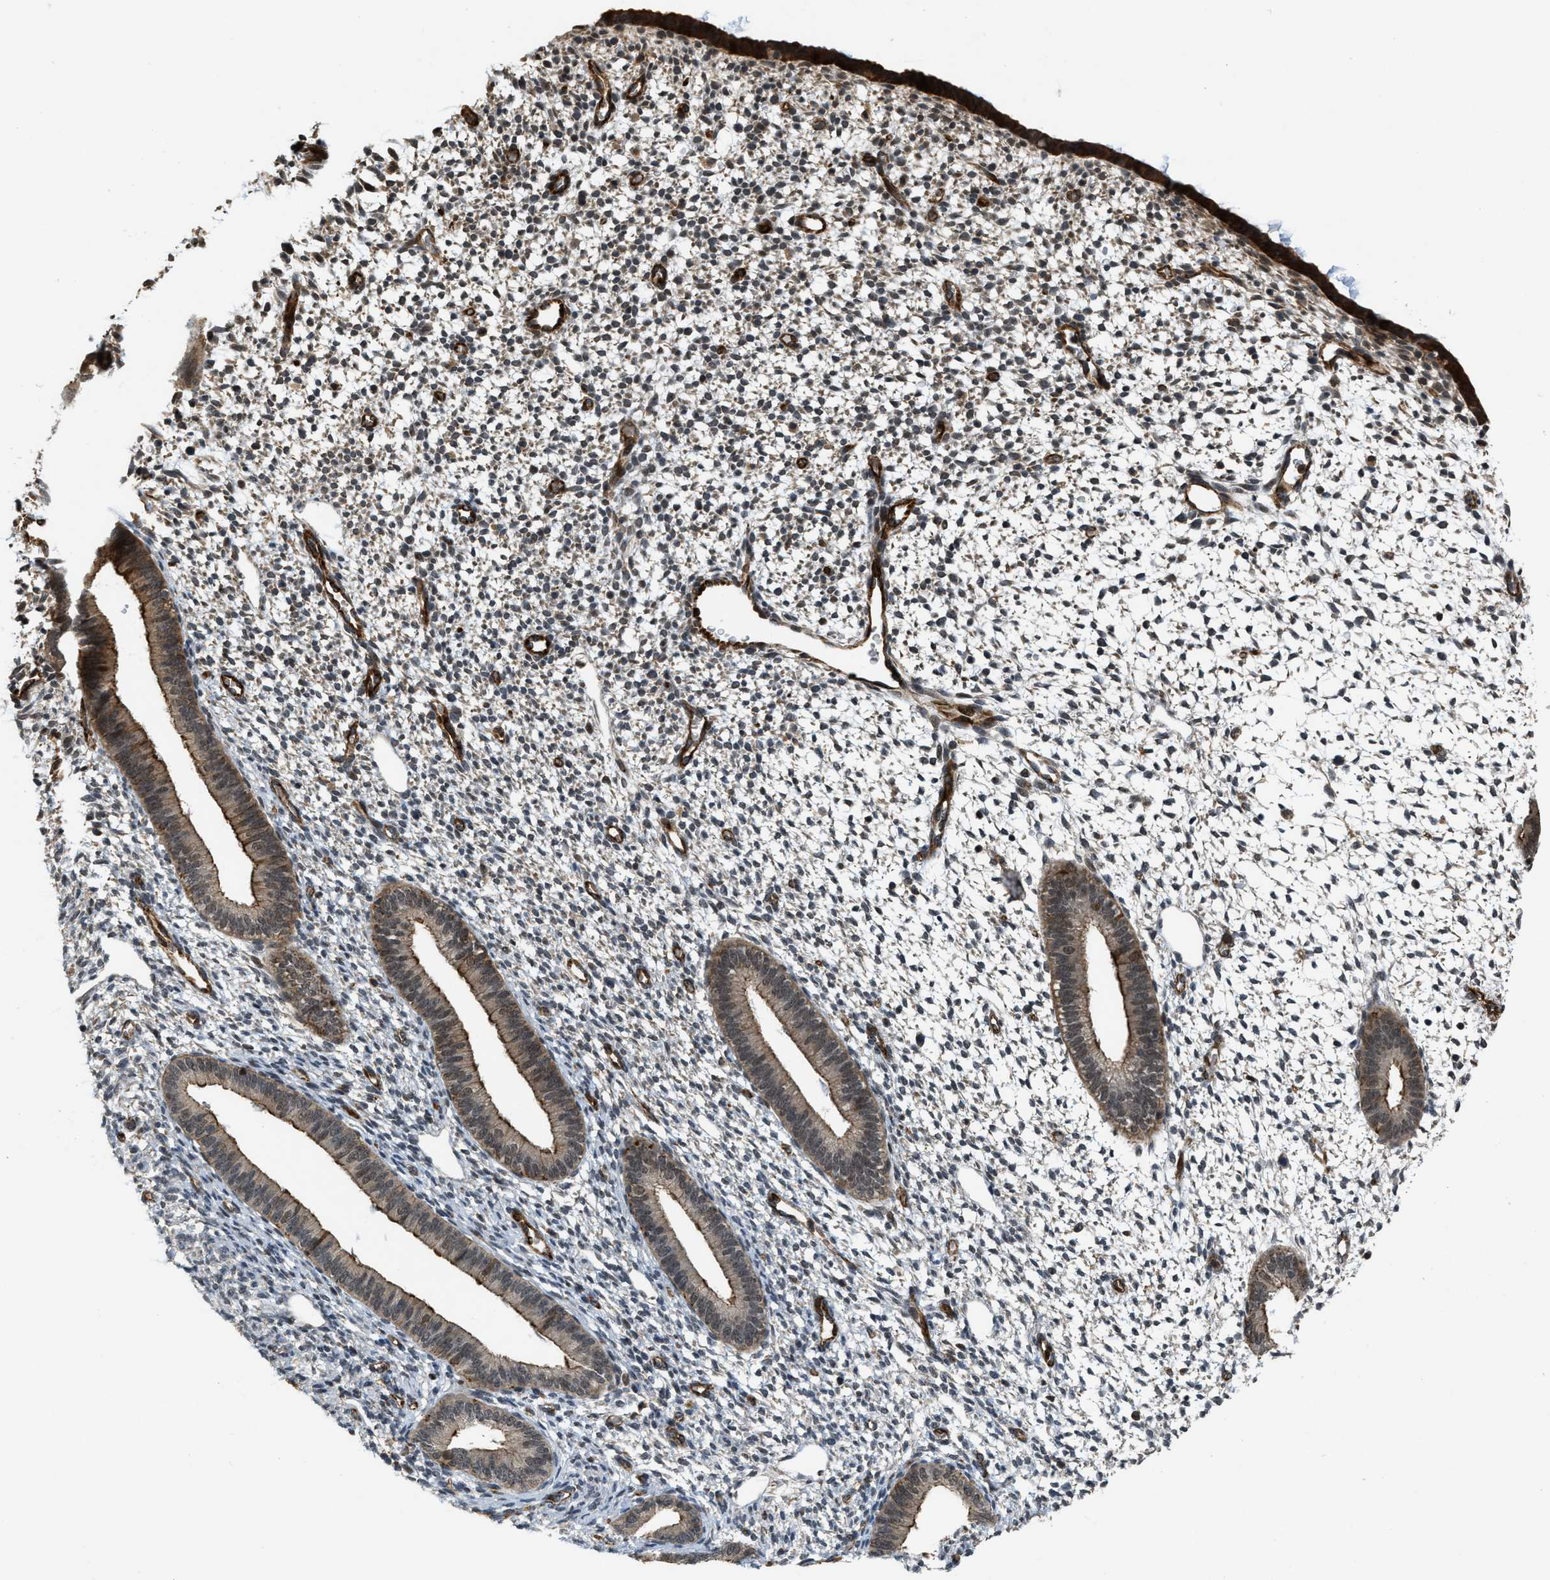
{"staining": {"intensity": "moderate", "quantity": "<25%", "location": "cytoplasmic/membranous"}, "tissue": "endometrium", "cell_type": "Cells in endometrial stroma", "image_type": "normal", "snomed": [{"axis": "morphology", "description": "Normal tissue, NOS"}, {"axis": "topography", "description": "Endometrium"}], "caption": "Immunohistochemical staining of normal human endometrium reveals low levels of moderate cytoplasmic/membranous expression in about <25% of cells in endometrial stroma.", "gene": "DPF2", "patient": {"sex": "female", "age": 46}}